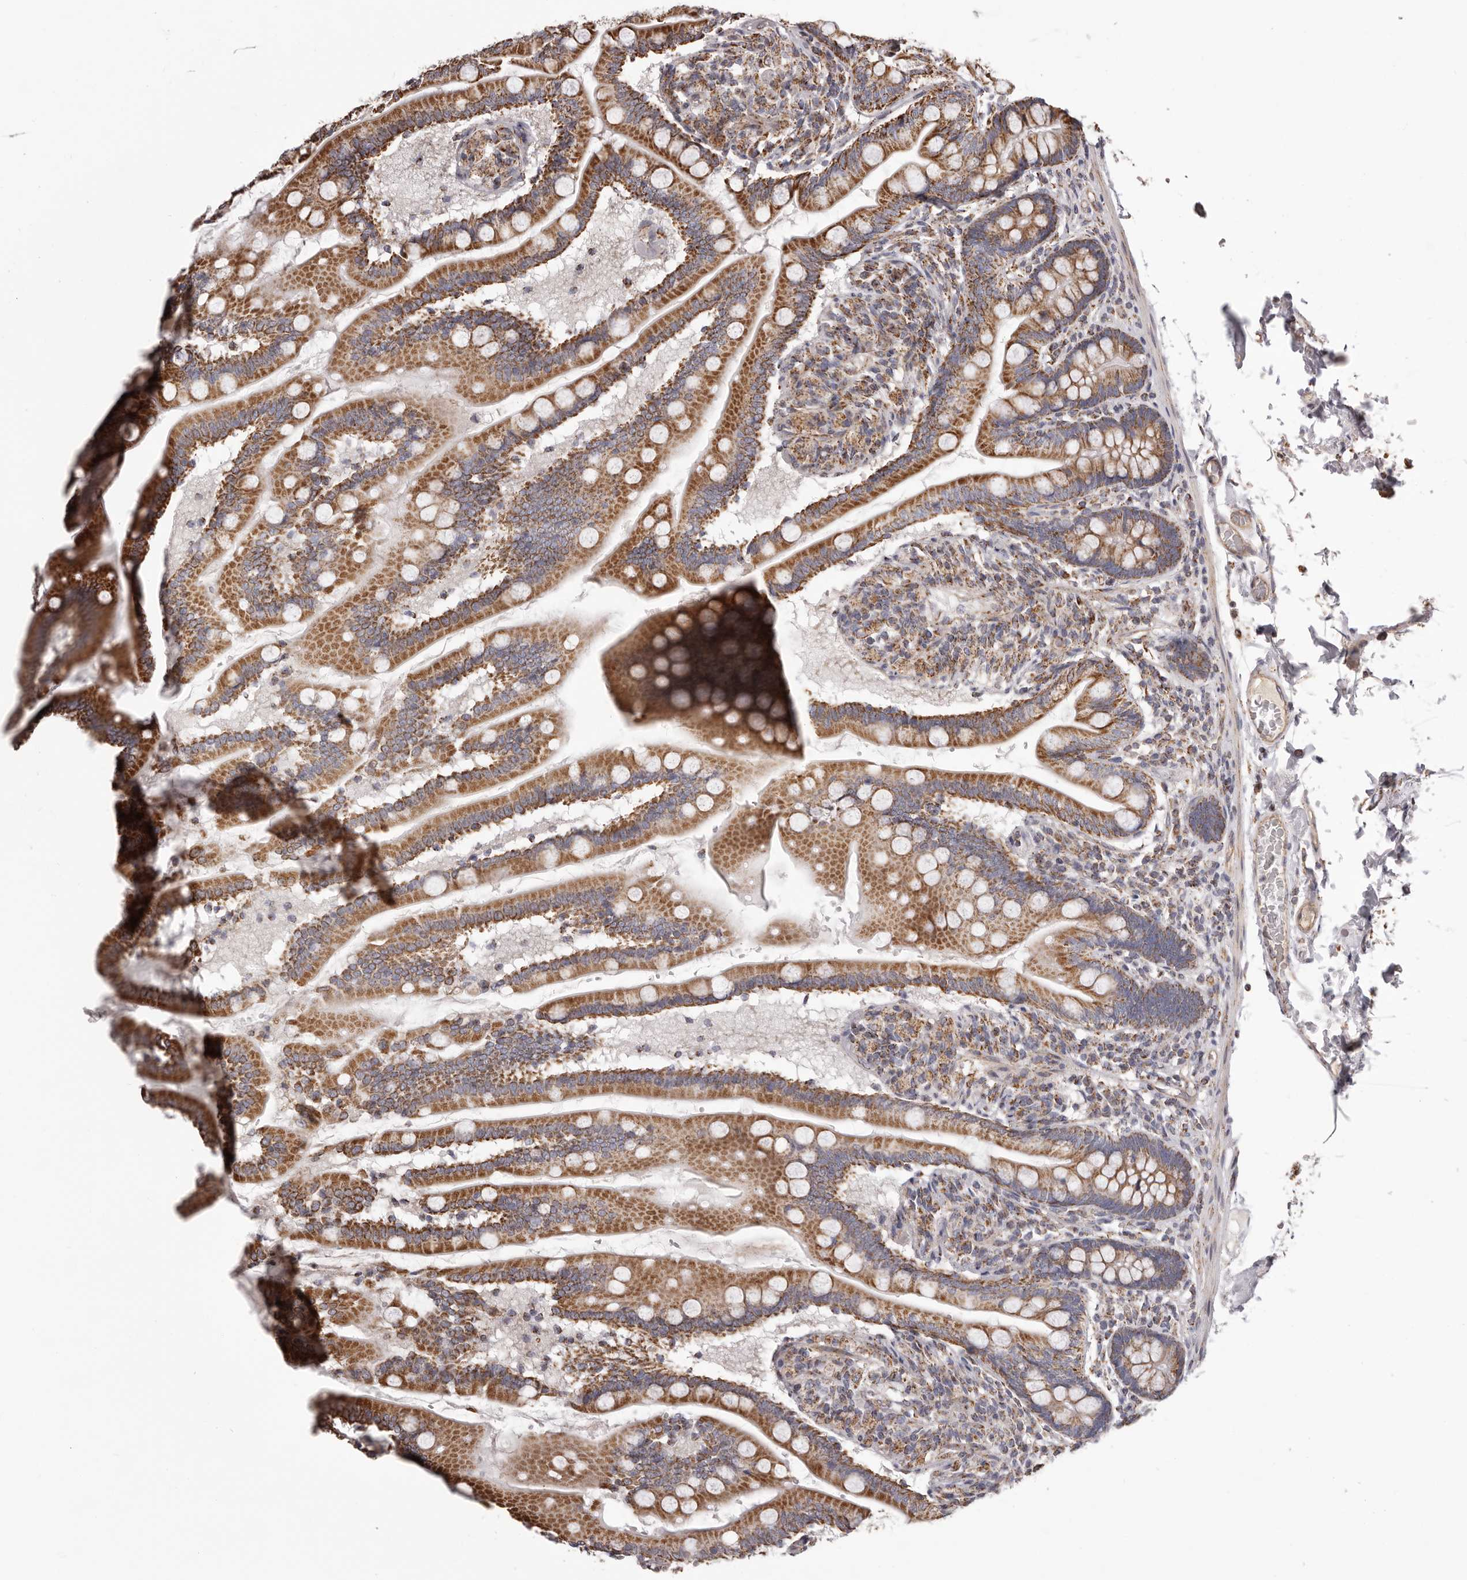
{"staining": {"intensity": "strong", "quantity": ">75%", "location": "cytoplasmic/membranous"}, "tissue": "small intestine", "cell_type": "Glandular cells", "image_type": "normal", "snomed": [{"axis": "morphology", "description": "Normal tissue, NOS"}, {"axis": "topography", "description": "Small intestine"}], "caption": "Protein analysis of unremarkable small intestine demonstrates strong cytoplasmic/membranous expression in approximately >75% of glandular cells.", "gene": "CHRM2", "patient": {"sex": "female", "age": 64}}